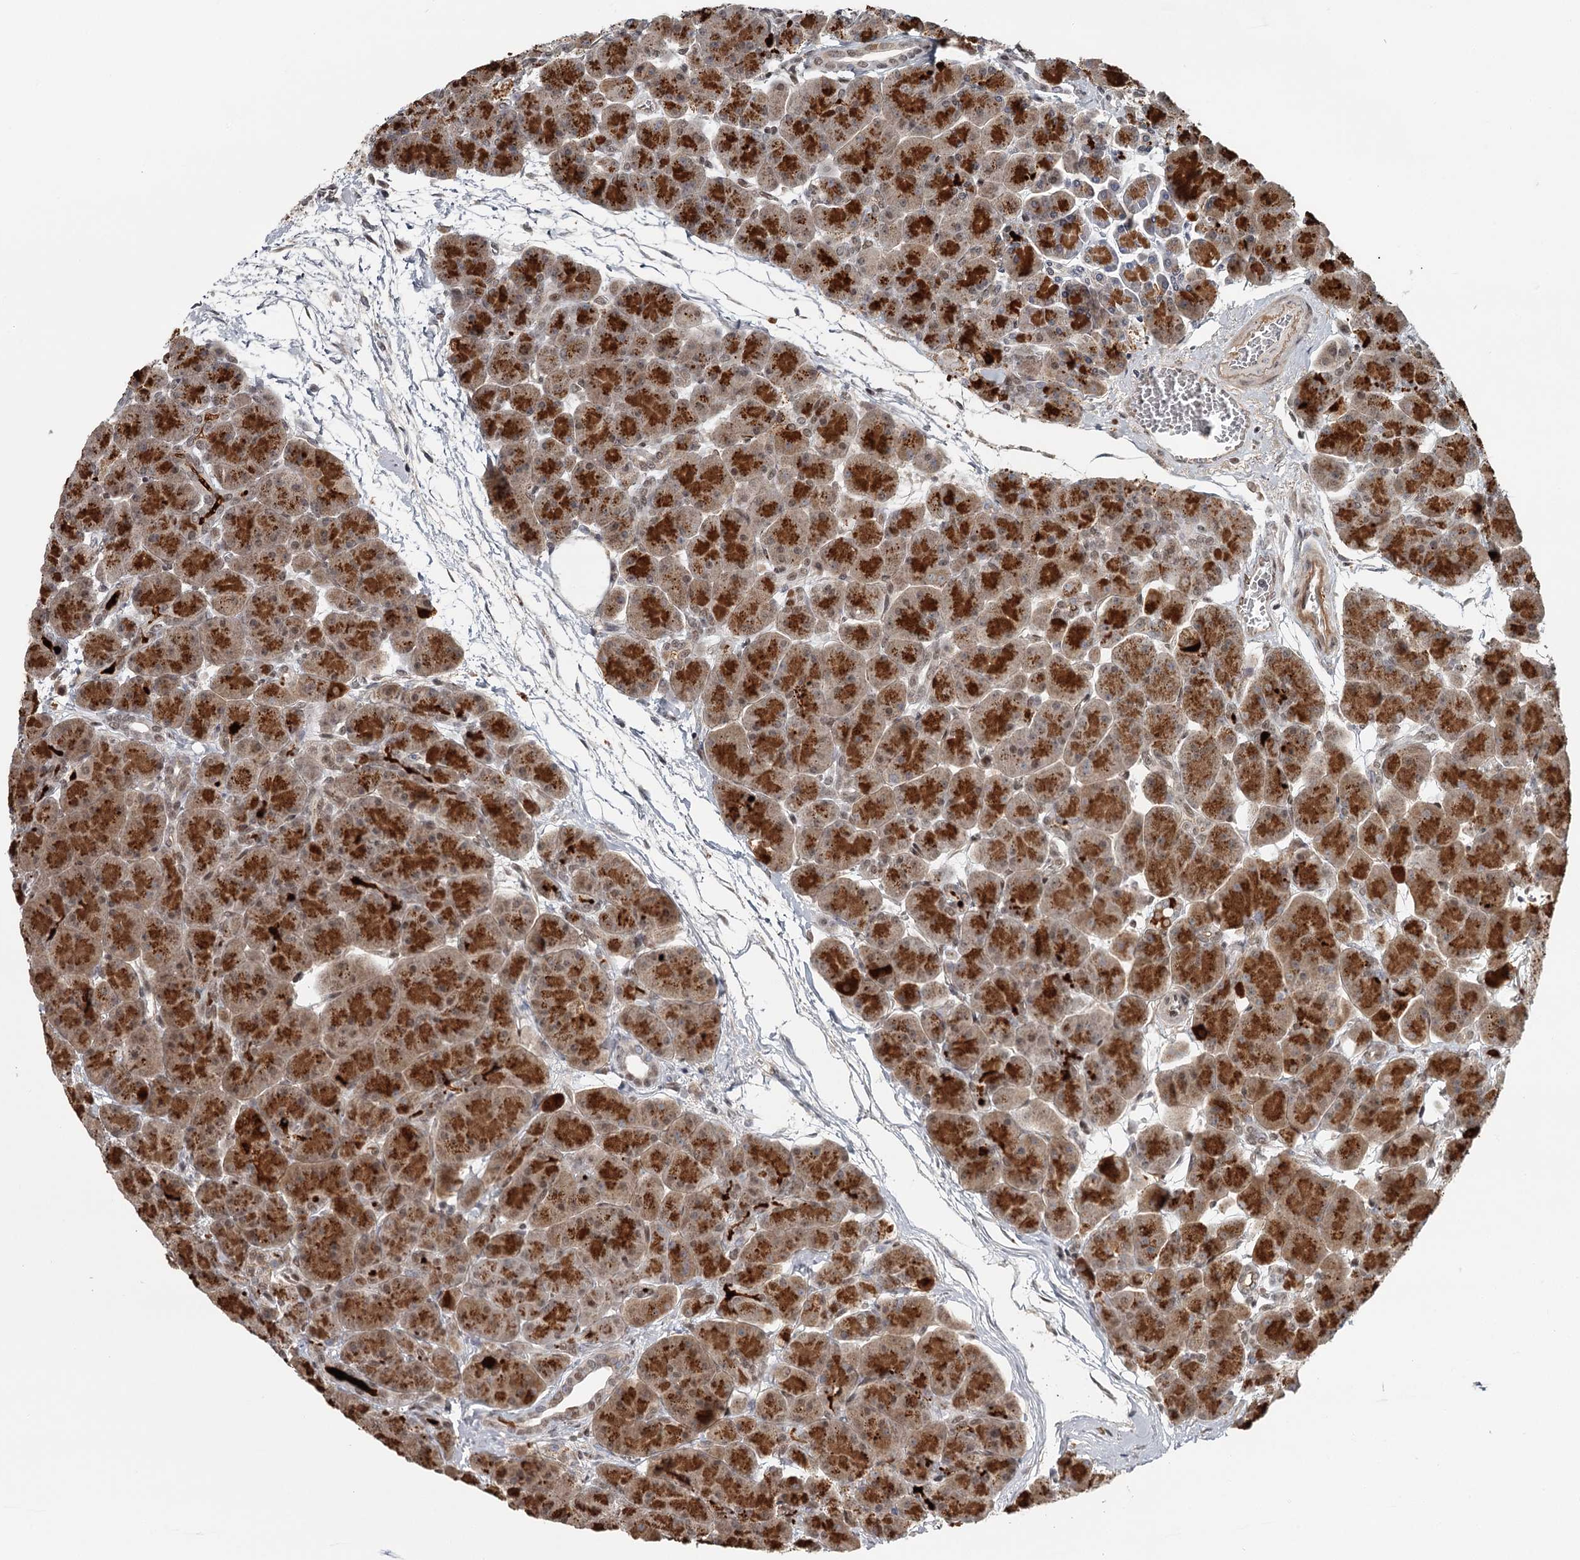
{"staining": {"intensity": "strong", "quantity": ">75%", "location": "cytoplasmic/membranous,nuclear"}, "tissue": "pancreas", "cell_type": "Exocrine glandular cells", "image_type": "normal", "snomed": [{"axis": "morphology", "description": "Normal tissue, NOS"}, {"axis": "topography", "description": "Pancreas"}], "caption": "Human pancreas stained for a protein (brown) displays strong cytoplasmic/membranous,nuclear positive staining in about >75% of exocrine glandular cells.", "gene": "FAM13C", "patient": {"sex": "male", "age": 66}}